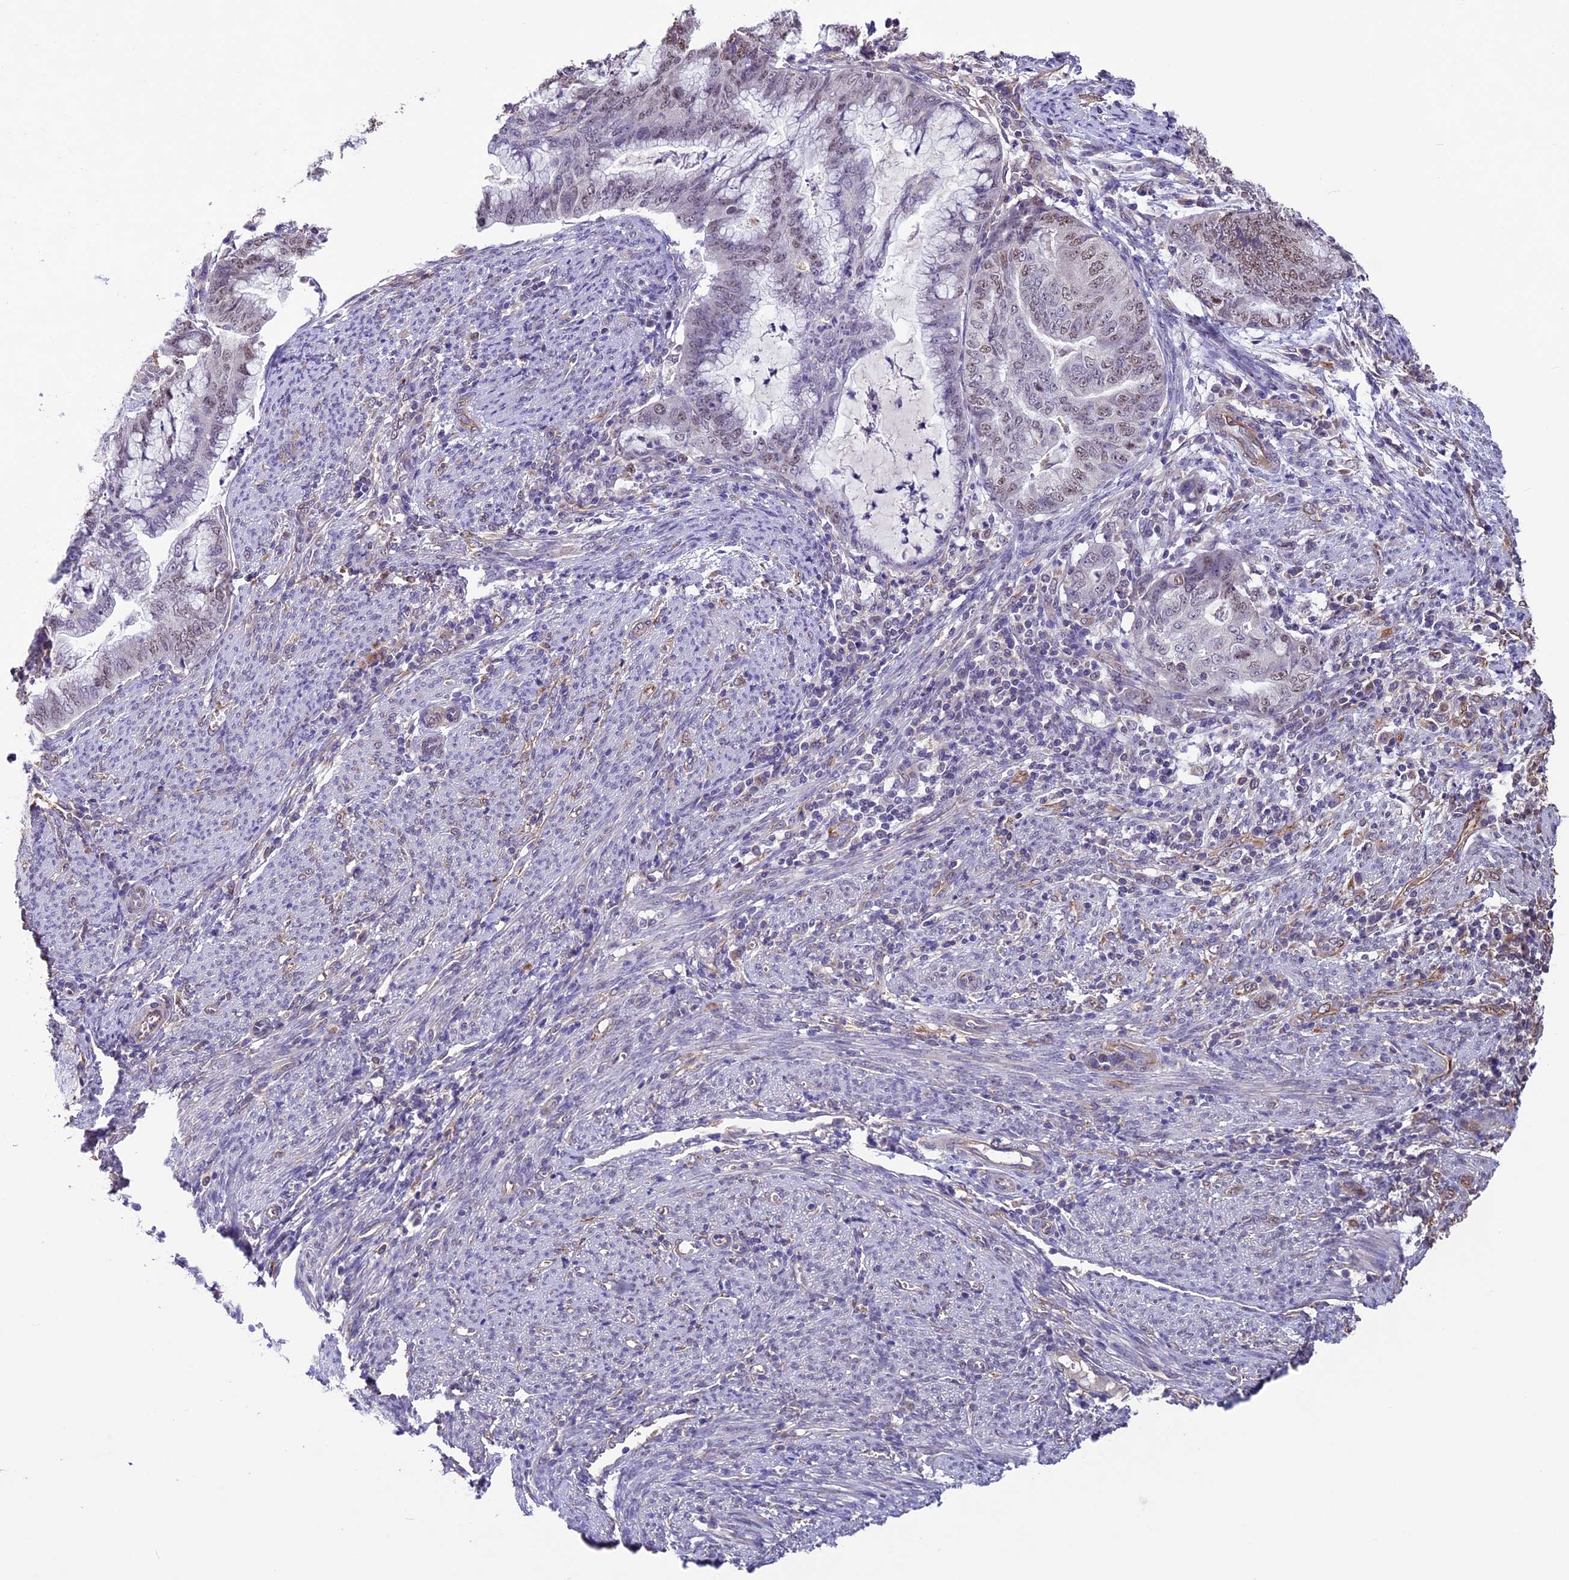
{"staining": {"intensity": "weak", "quantity": "25%-75%", "location": "nuclear"}, "tissue": "endometrial cancer", "cell_type": "Tumor cells", "image_type": "cancer", "snomed": [{"axis": "morphology", "description": "Adenocarcinoma, NOS"}, {"axis": "topography", "description": "Endometrium"}], "caption": "Protein expression analysis of human endometrial cancer (adenocarcinoma) reveals weak nuclear positivity in approximately 25%-75% of tumor cells.", "gene": "C3orf70", "patient": {"sex": "female", "age": 79}}